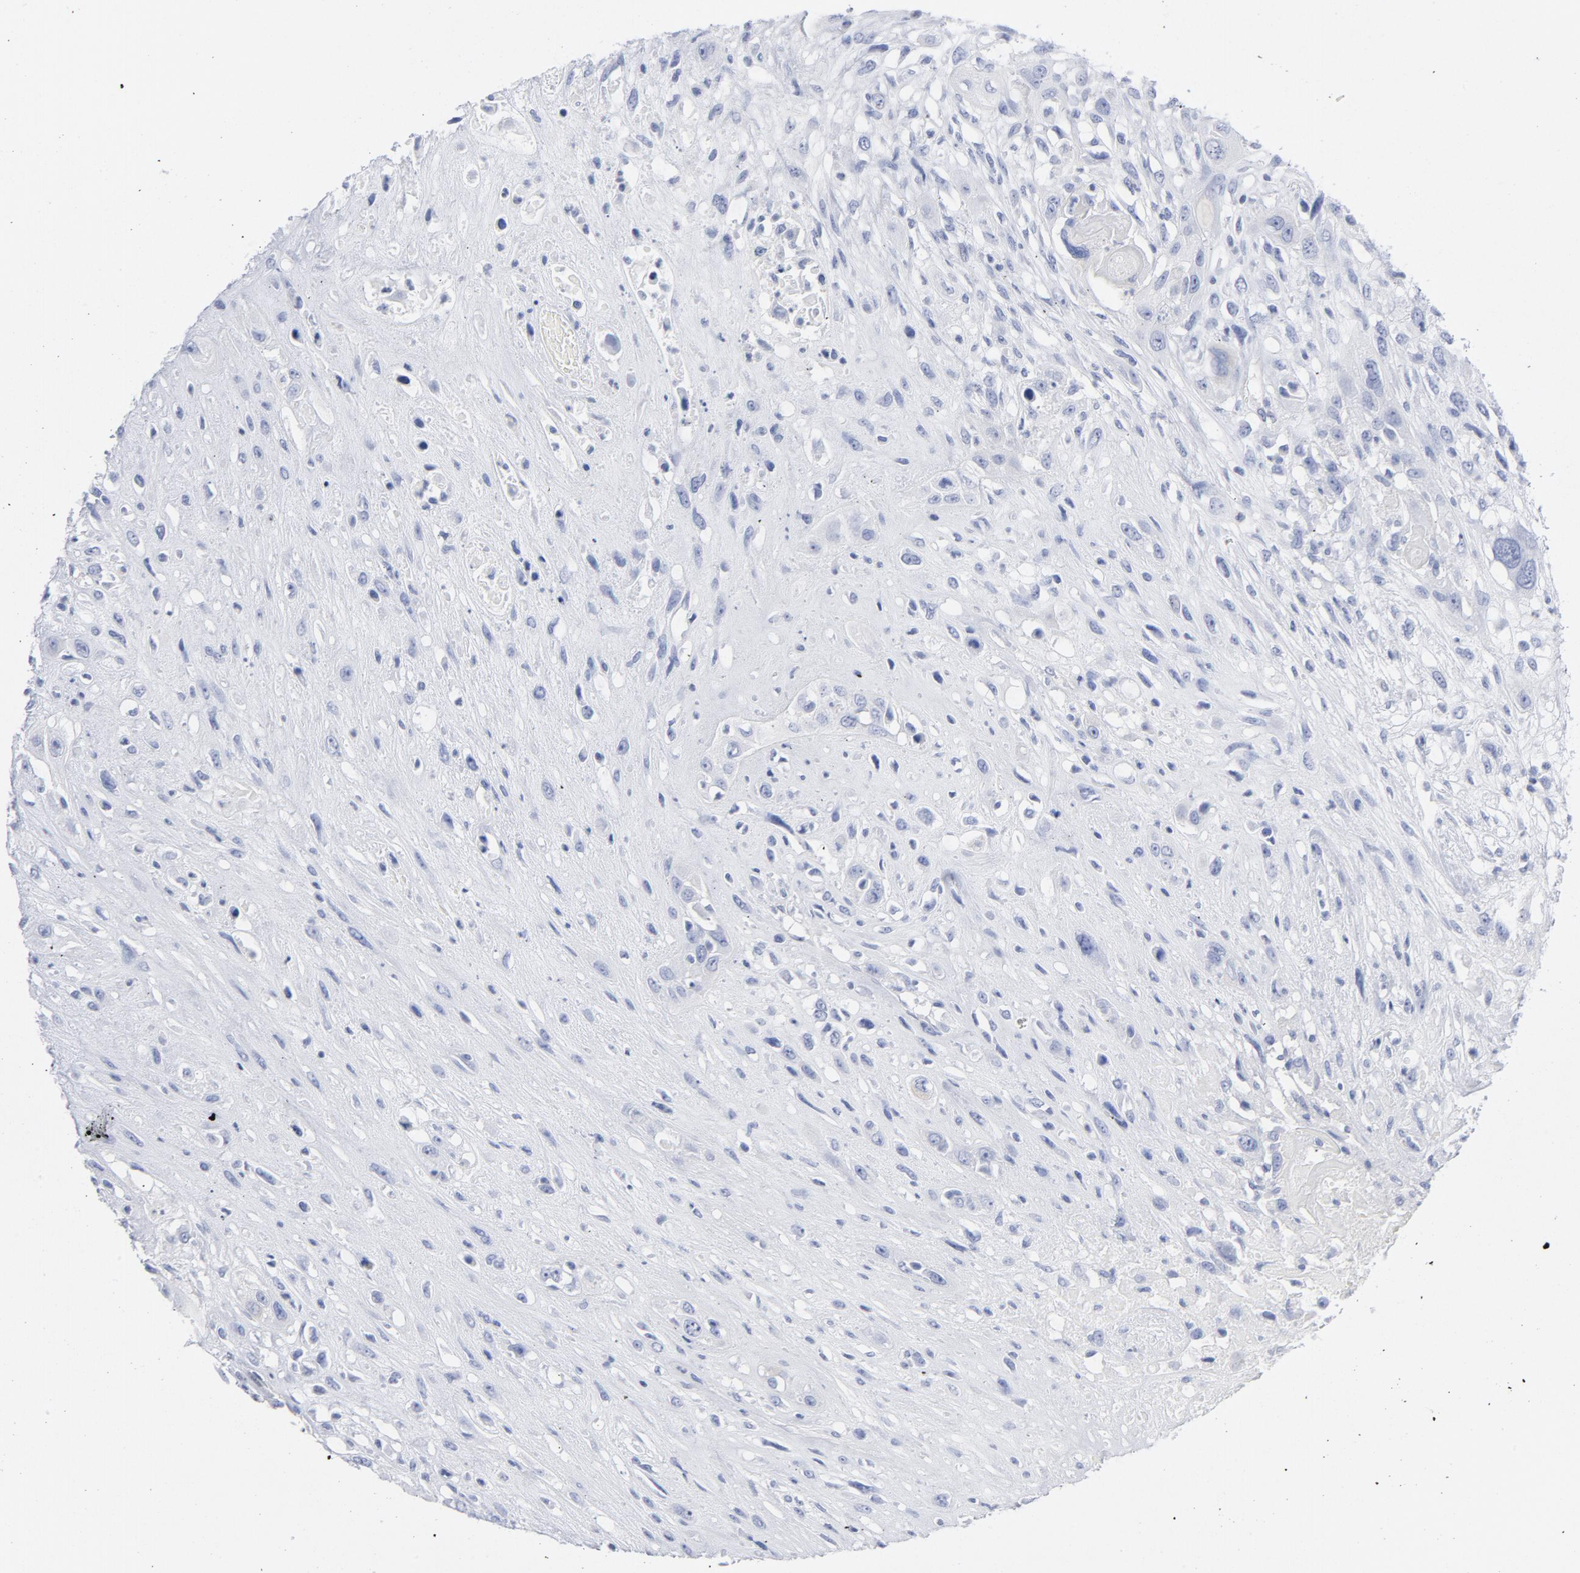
{"staining": {"intensity": "negative", "quantity": "none", "location": "none"}, "tissue": "head and neck cancer", "cell_type": "Tumor cells", "image_type": "cancer", "snomed": [{"axis": "morphology", "description": "Necrosis, NOS"}, {"axis": "morphology", "description": "Neoplasm, malignant, NOS"}, {"axis": "topography", "description": "Salivary gland"}, {"axis": "topography", "description": "Head-Neck"}], "caption": "IHC image of human head and neck neoplasm (malignant) stained for a protein (brown), which demonstrates no expression in tumor cells.", "gene": "P2RY8", "patient": {"sex": "male", "age": 43}}